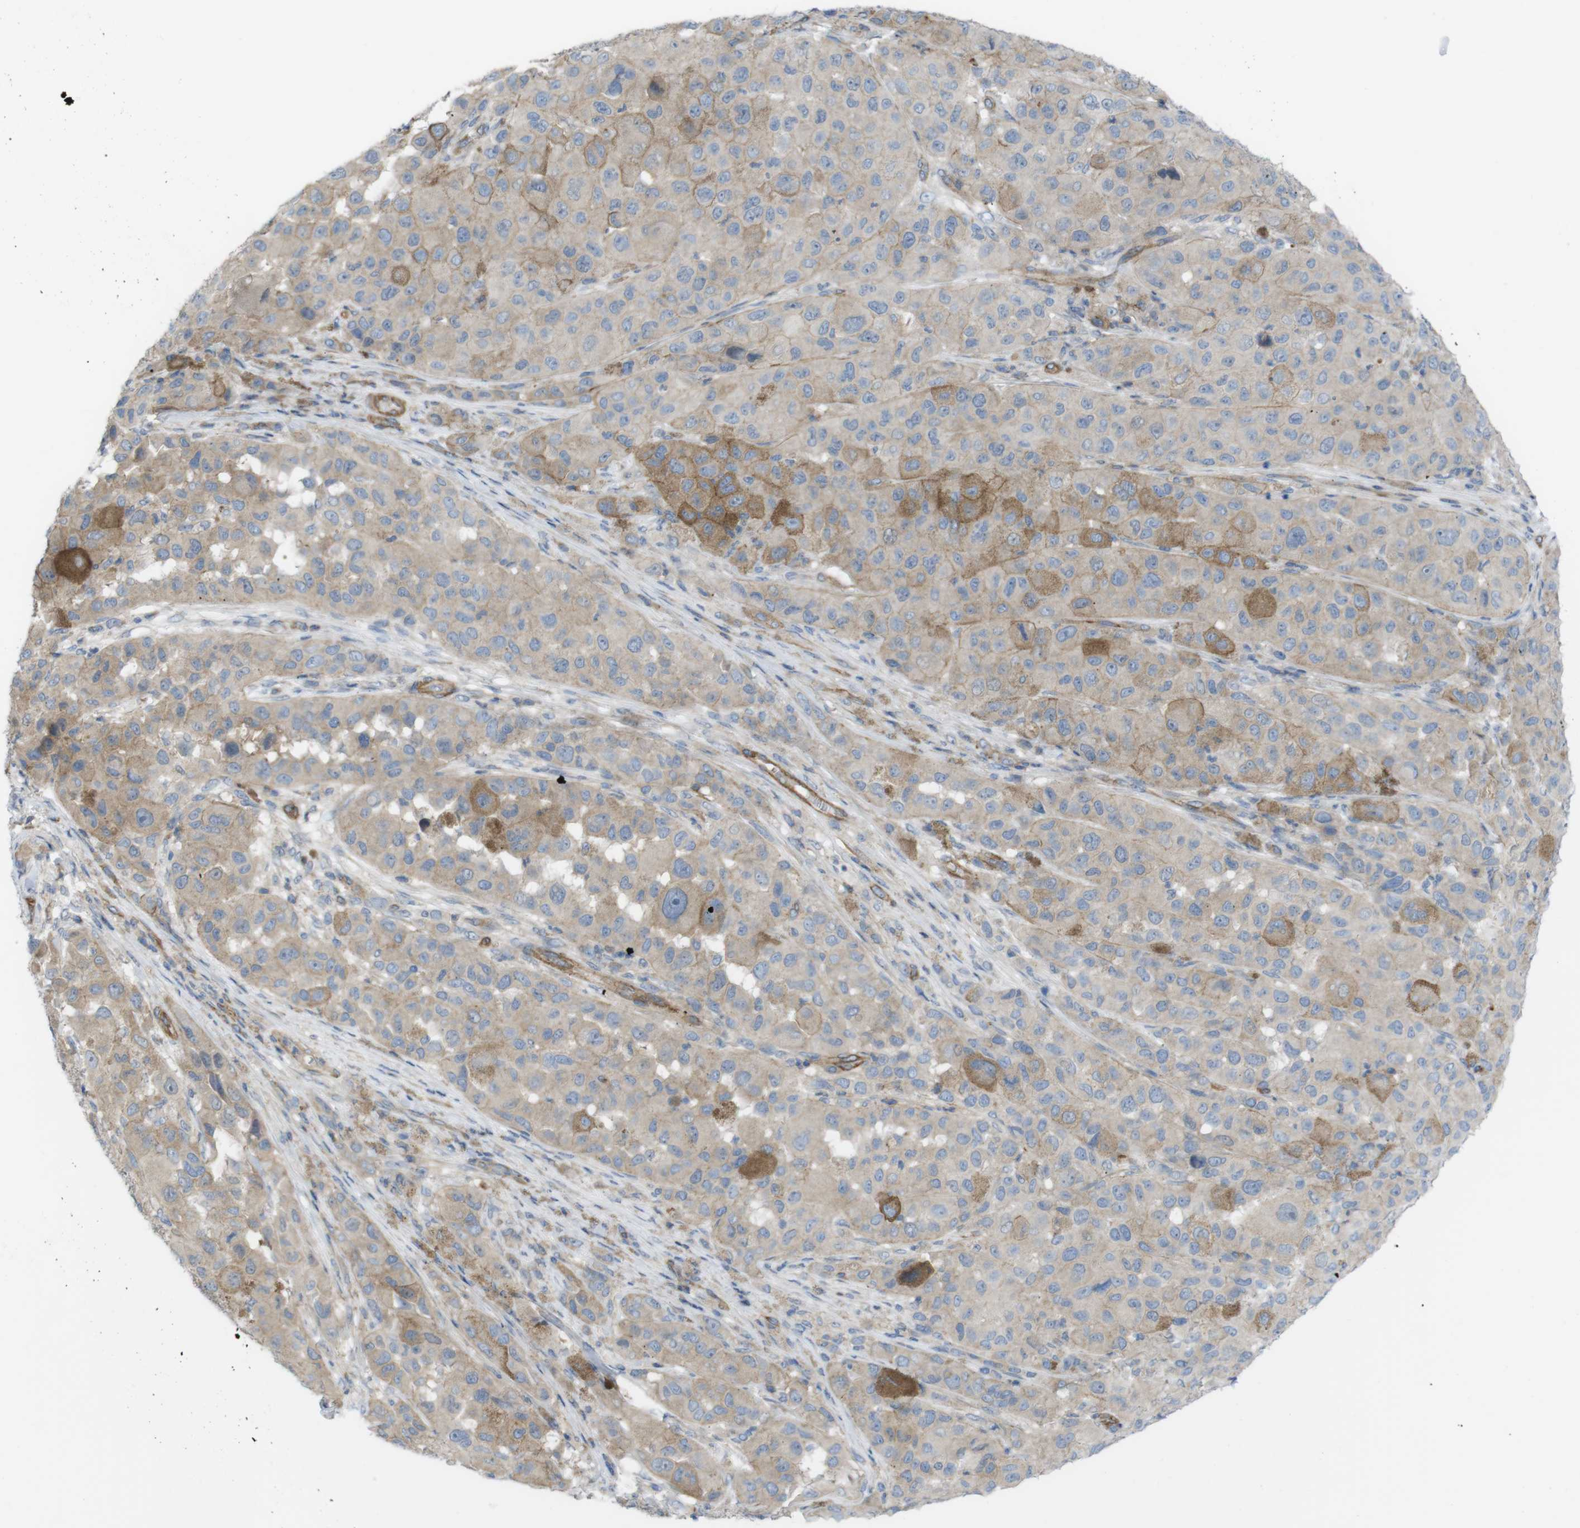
{"staining": {"intensity": "weak", "quantity": ">75%", "location": "cytoplasmic/membranous"}, "tissue": "melanoma", "cell_type": "Tumor cells", "image_type": "cancer", "snomed": [{"axis": "morphology", "description": "Malignant melanoma, NOS"}, {"axis": "topography", "description": "Skin"}], "caption": "An image of human malignant melanoma stained for a protein displays weak cytoplasmic/membranous brown staining in tumor cells. (Stains: DAB in brown, nuclei in blue, Microscopy: brightfield microscopy at high magnification).", "gene": "PREX2", "patient": {"sex": "male", "age": 96}}